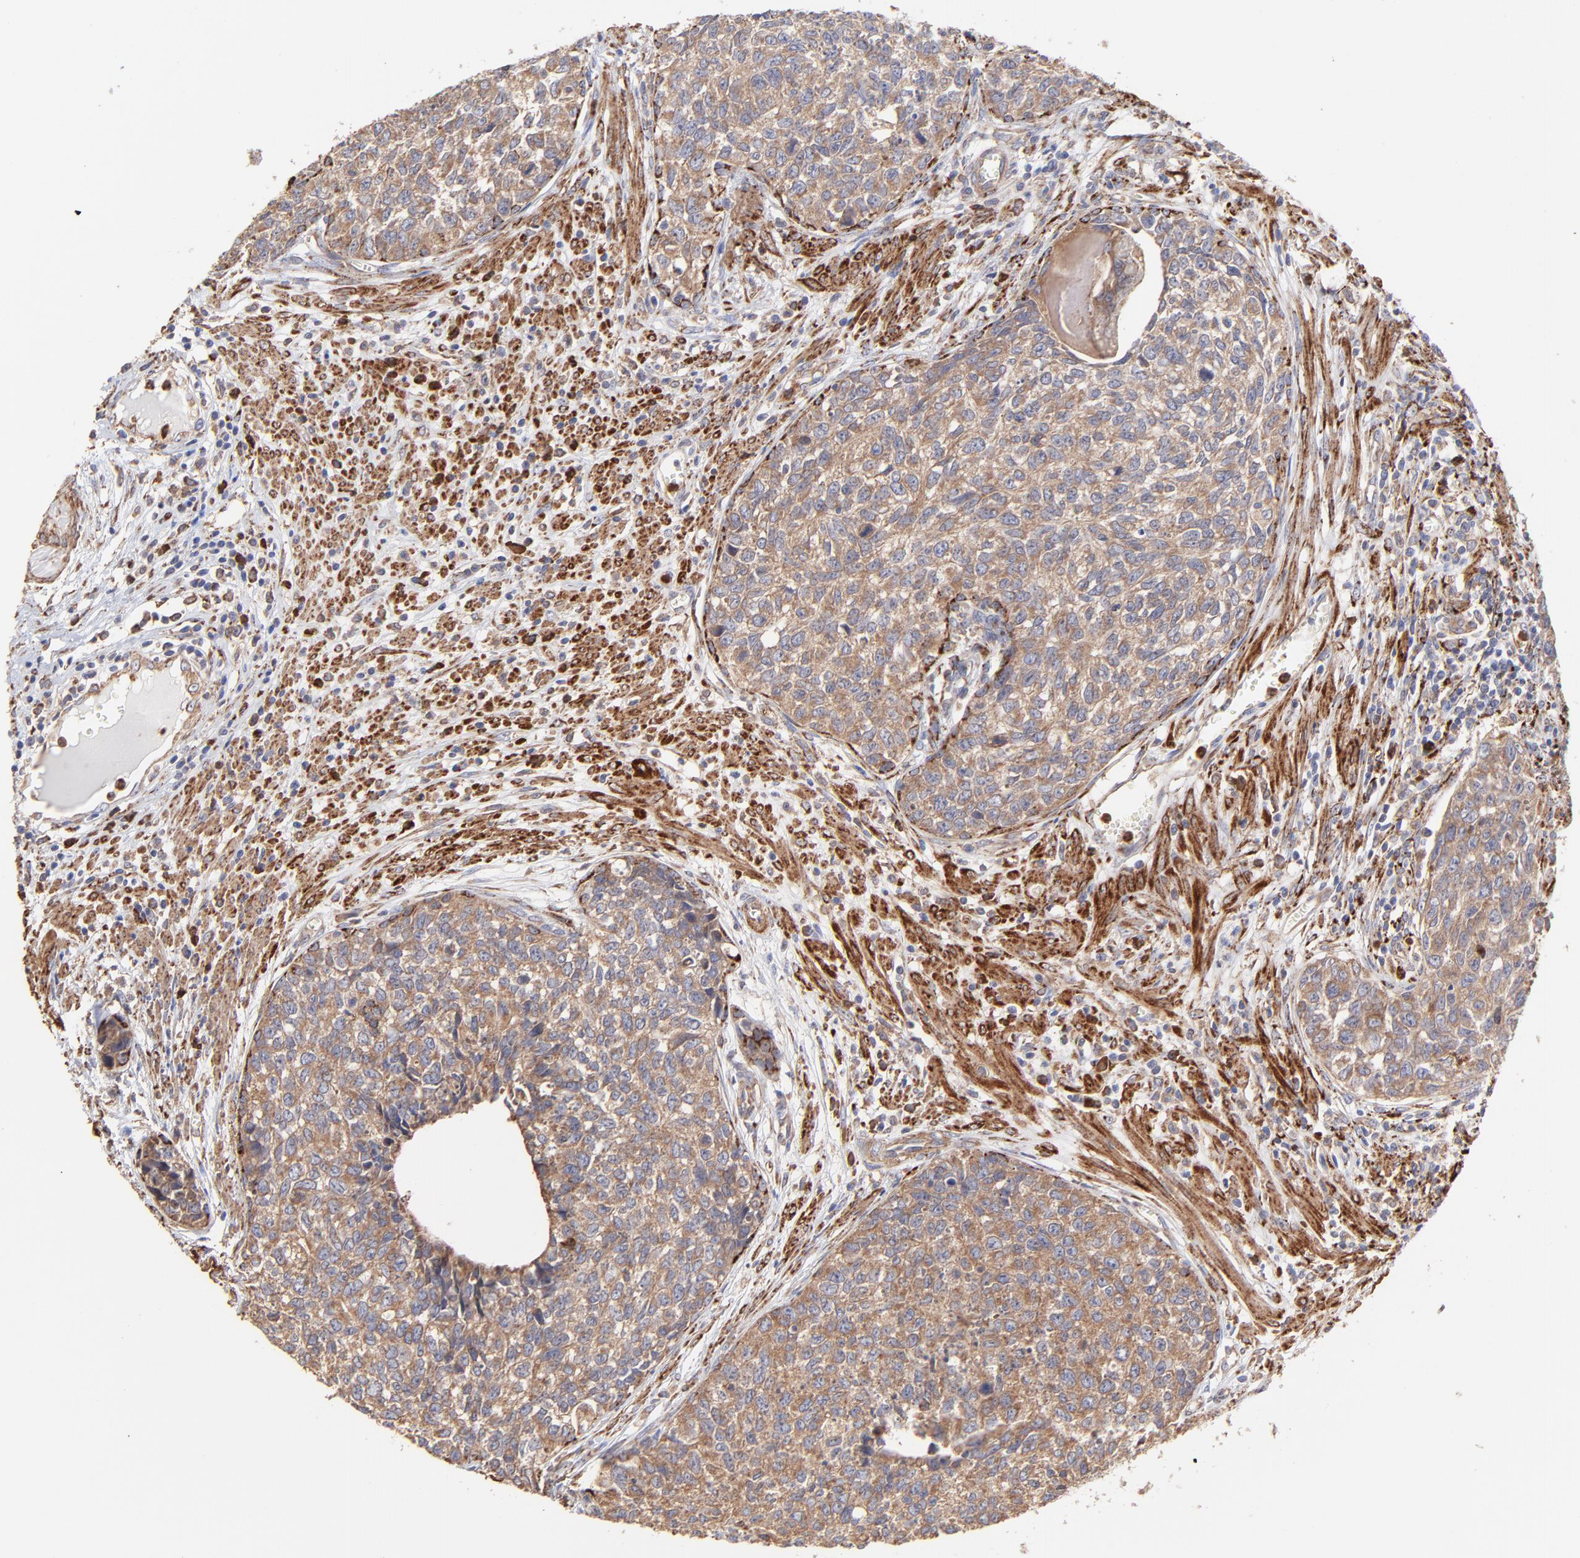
{"staining": {"intensity": "moderate", "quantity": ">75%", "location": "cytoplasmic/membranous"}, "tissue": "urothelial cancer", "cell_type": "Tumor cells", "image_type": "cancer", "snomed": [{"axis": "morphology", "description": "Urothelial carcinoma, High grade"}, {"axis": "topography", "description": "Urinary bladder"}], "caption": "Urothelial carcinoma (high-grade) stained for a protein (brown) demonstrates moderate cytoplasmic/membranous positive positivity in approximately >75% of tumor cells.", "gene": "PFKM", "patient": {"sex": "male", "age": 81}}